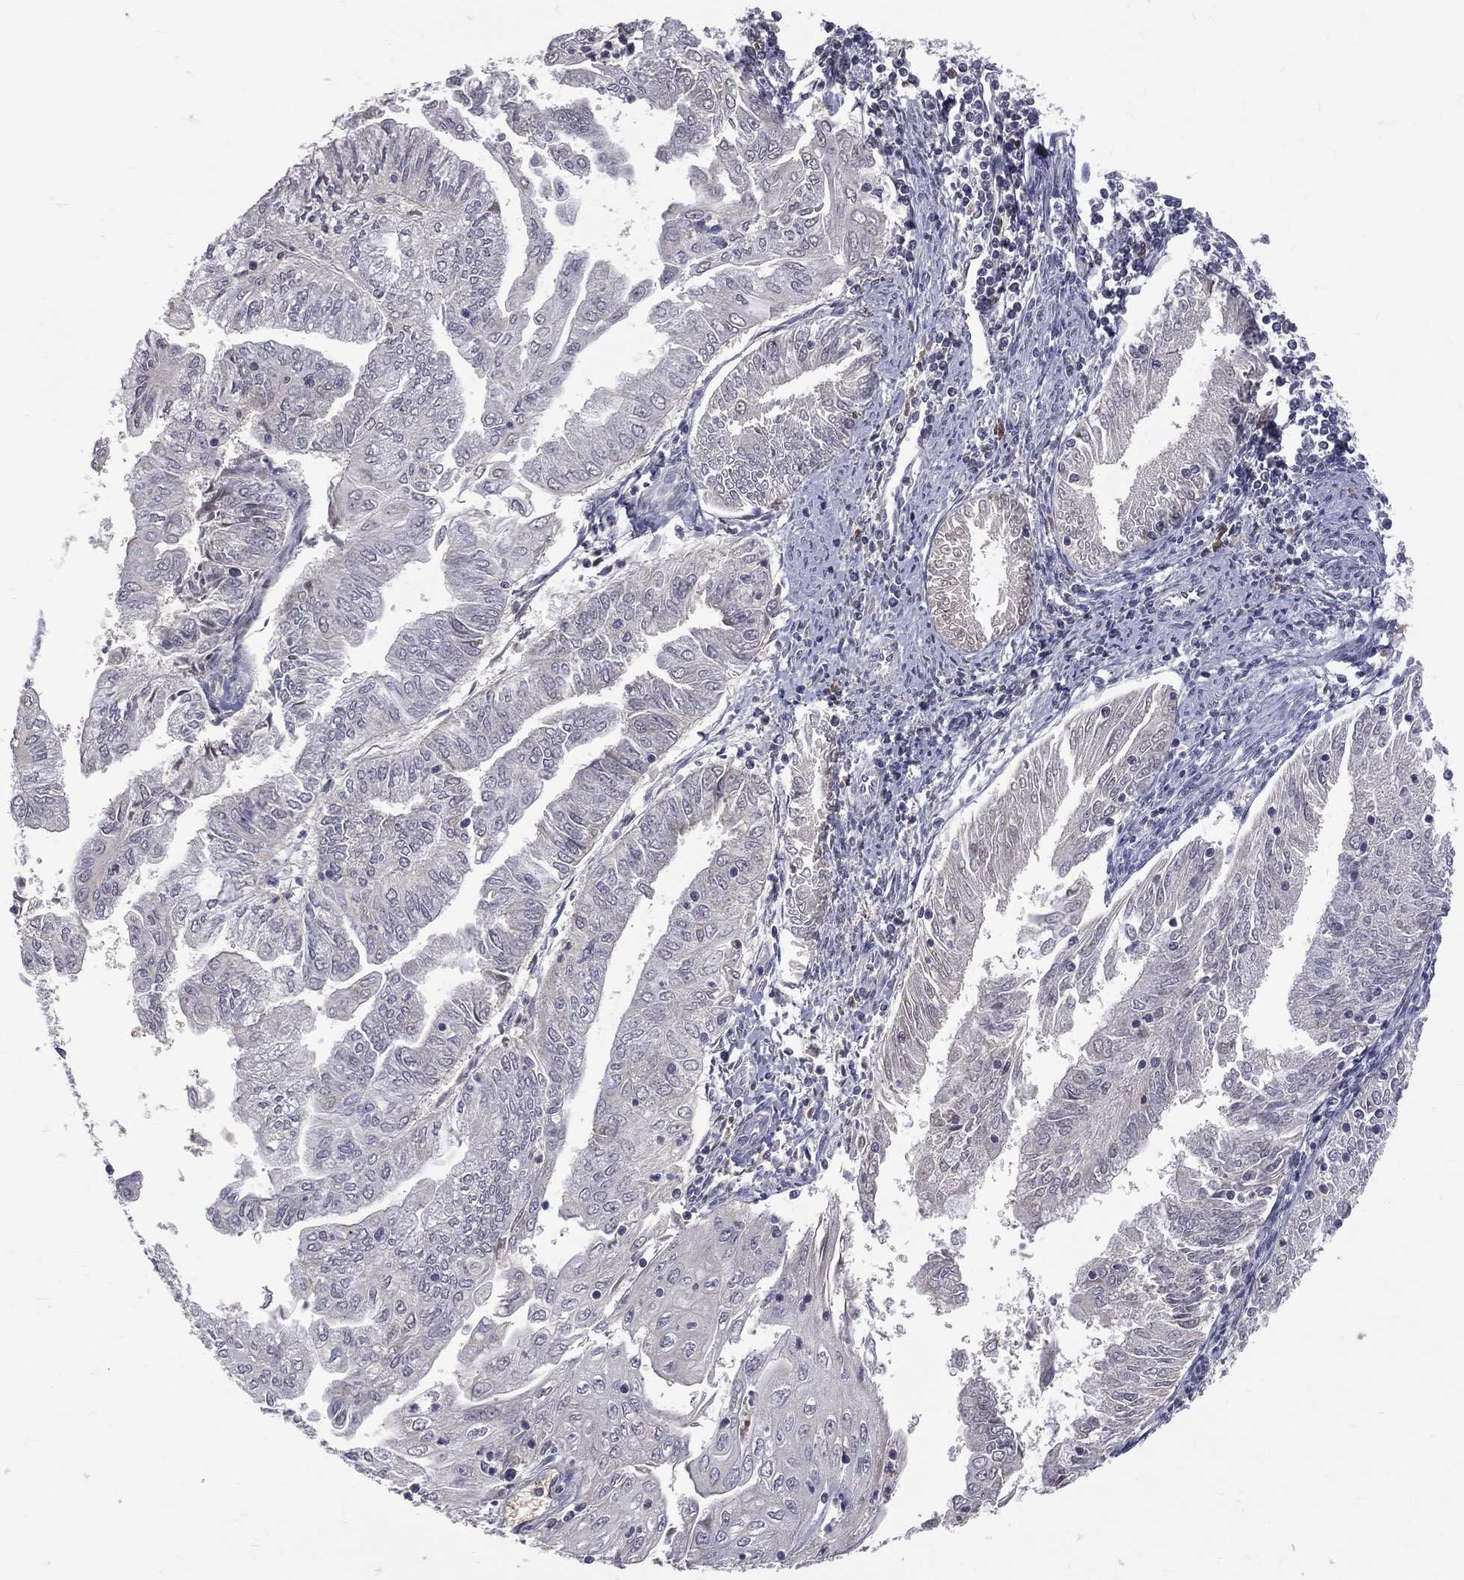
{"staining": {"intensity": "negative", "quantity": "none", "location": "none"}, "tissue": "endometrial cancer", "cell_type": "Tumor cells", "image_type": "cancer", "snomed": [{"axis": "morphology", "description": "Adenocarcinoma, NOS"}, {"axis": "topography", "description": "Endometrium"}], "caption": "Immunohistochemistry (IHC) photomicrograph of endometrial cancer (adenocarcinoma) stained for a protein (brown), which reveals no staining in tumor cells.", "gene": "DSG4", "patient": {"sex": "female", "age": 56}}